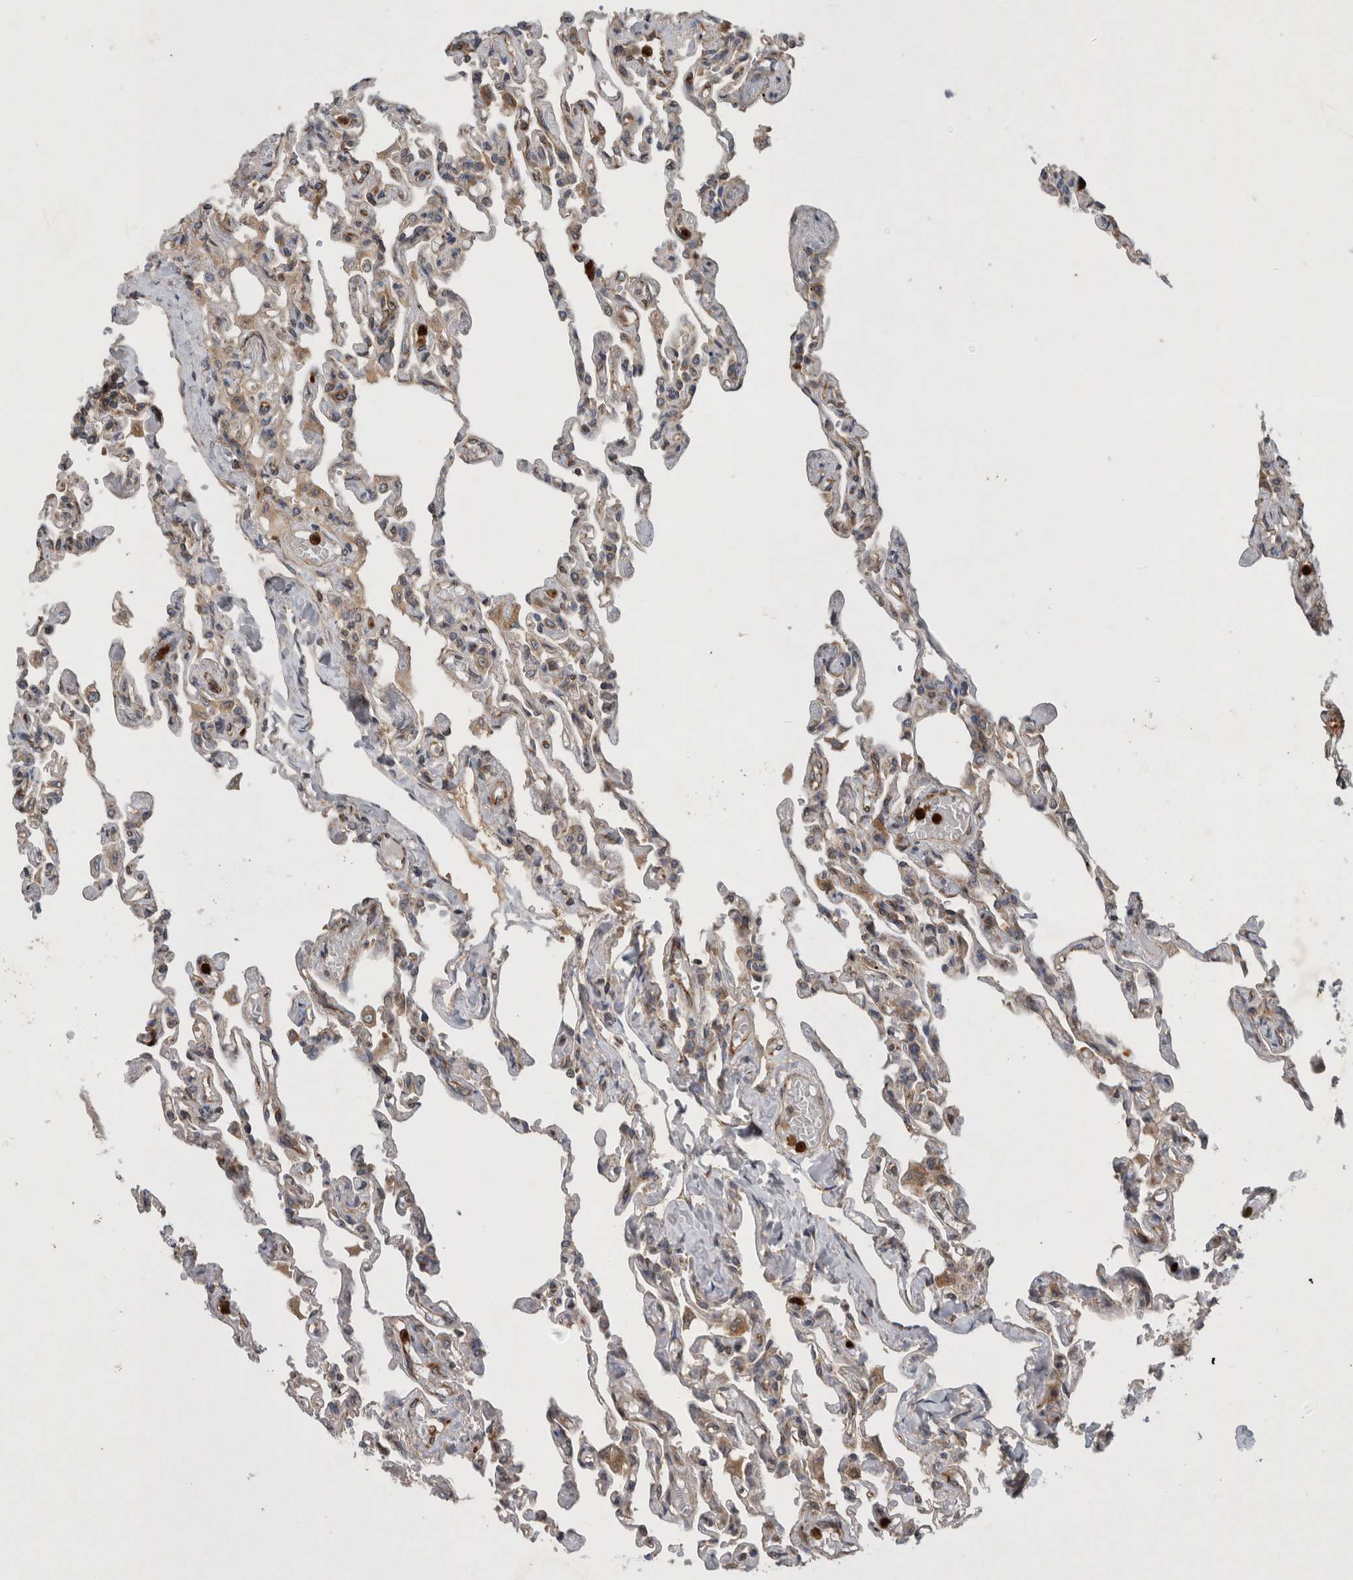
{"staining": {"intensity": "moderate", "quantity": "25%-75%", "location": "cytoplasmic/membranous"}, "tissue": "lung", "cell_type": "Alveolar cells", "image_type": "normal", "snomed": [{"axis": "morphology", "description": "Normal tissue, NOS"}, {"axis": "topography", "description": "Lung"}], "caption": "About 25%-75% of alveolar cells in benign lung demonstrate moderate cytoplasmic/membranous protein positivity as visualized by brown immunohistochemical staining.", "gene": "PDCD2", "patient": {"sex": "male", "age": 21}}